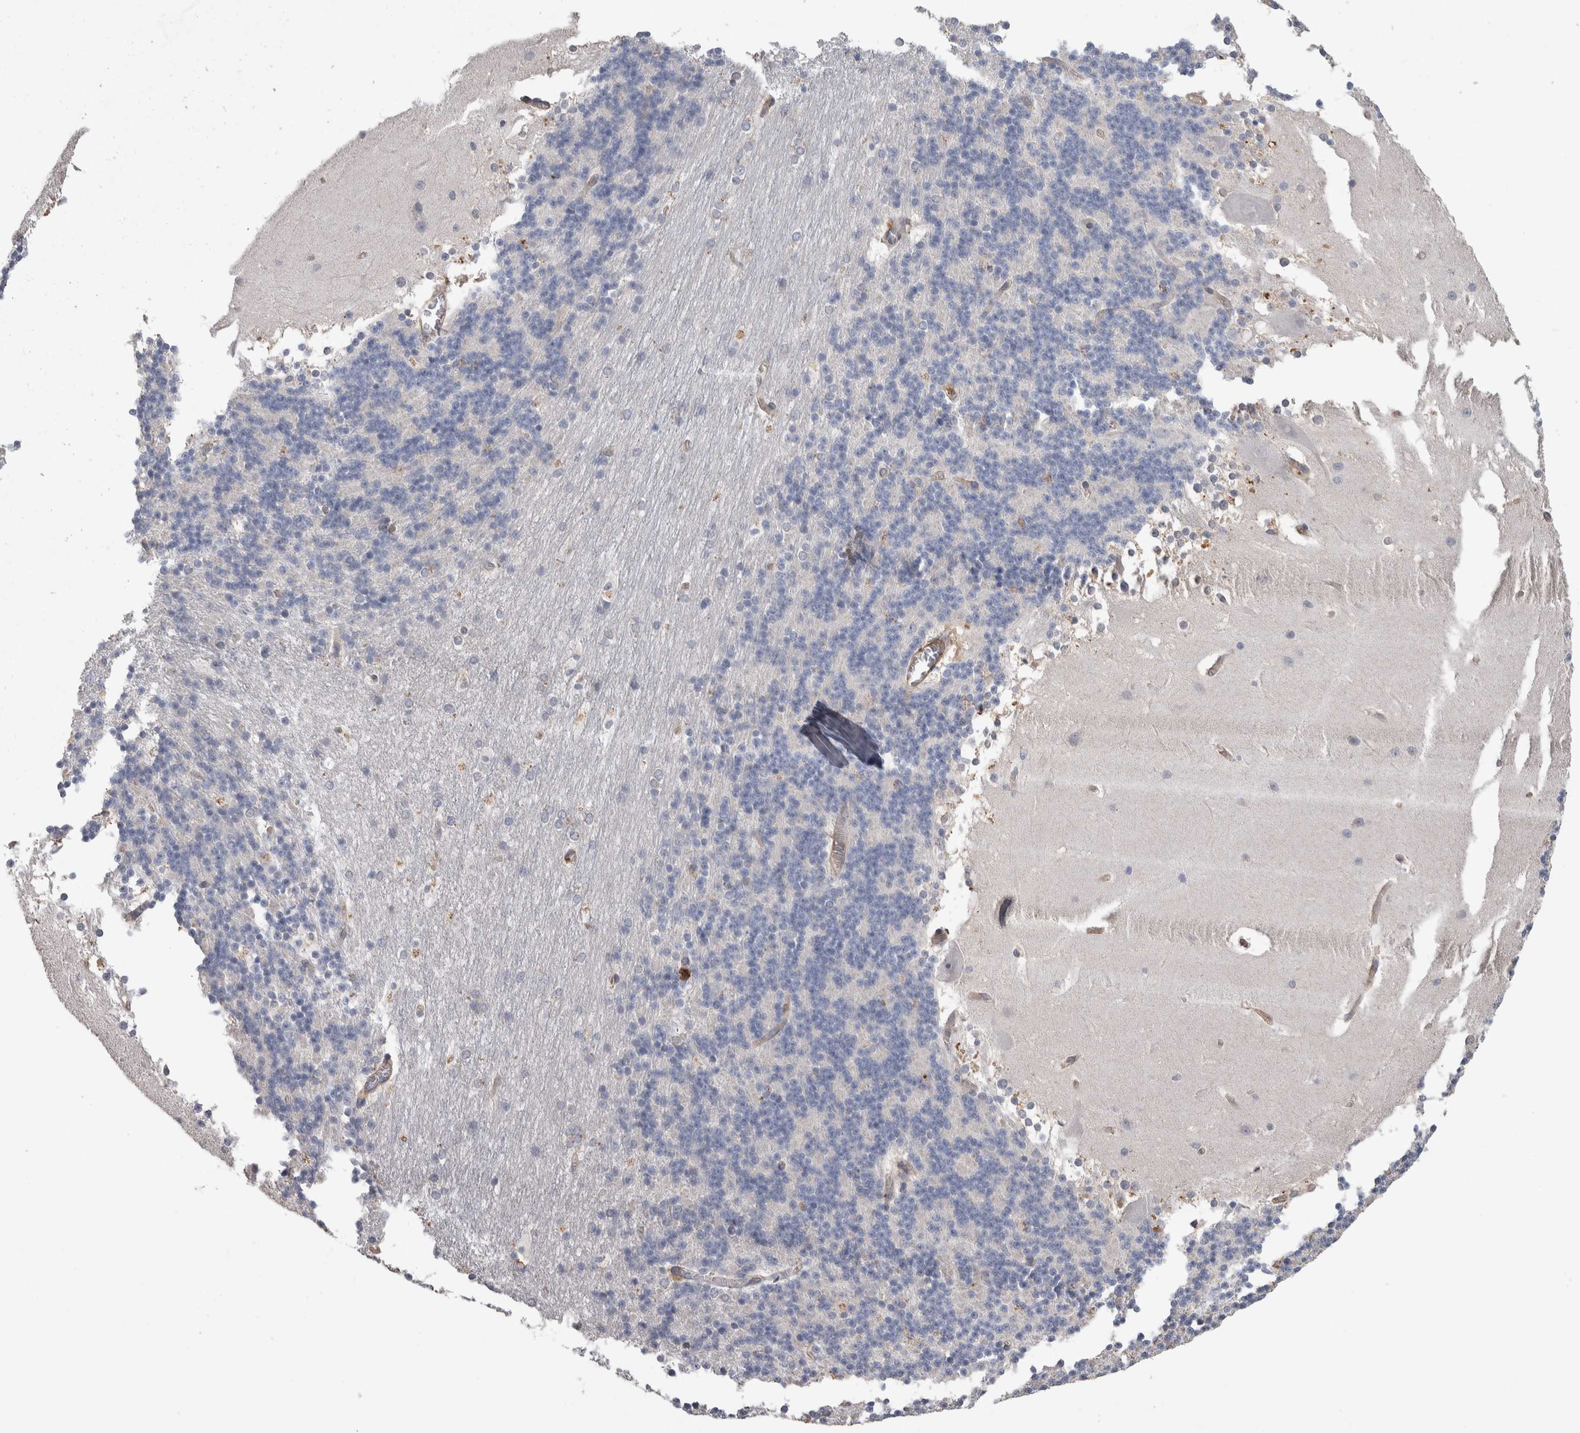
{"staining": {"intensity": "negative", "quantity": "none", "location": "none"}, "tissue": "cerebellum", "cell_type": "Cells in granular layer", "image_type": "normal", "snomed": [{"axis": "morphology", "description": "Normal tissue, NOS"}, {"axis": "topography", "description": "Cerebellum"}], "caption": "Immunohistochemical staining of normal human cerebellum exhibits no significant positivity in cells in granular layer. Nuclei are stained in blue.", "gene": "GCNA", "patient": {"sex": "female", "age": 19}}